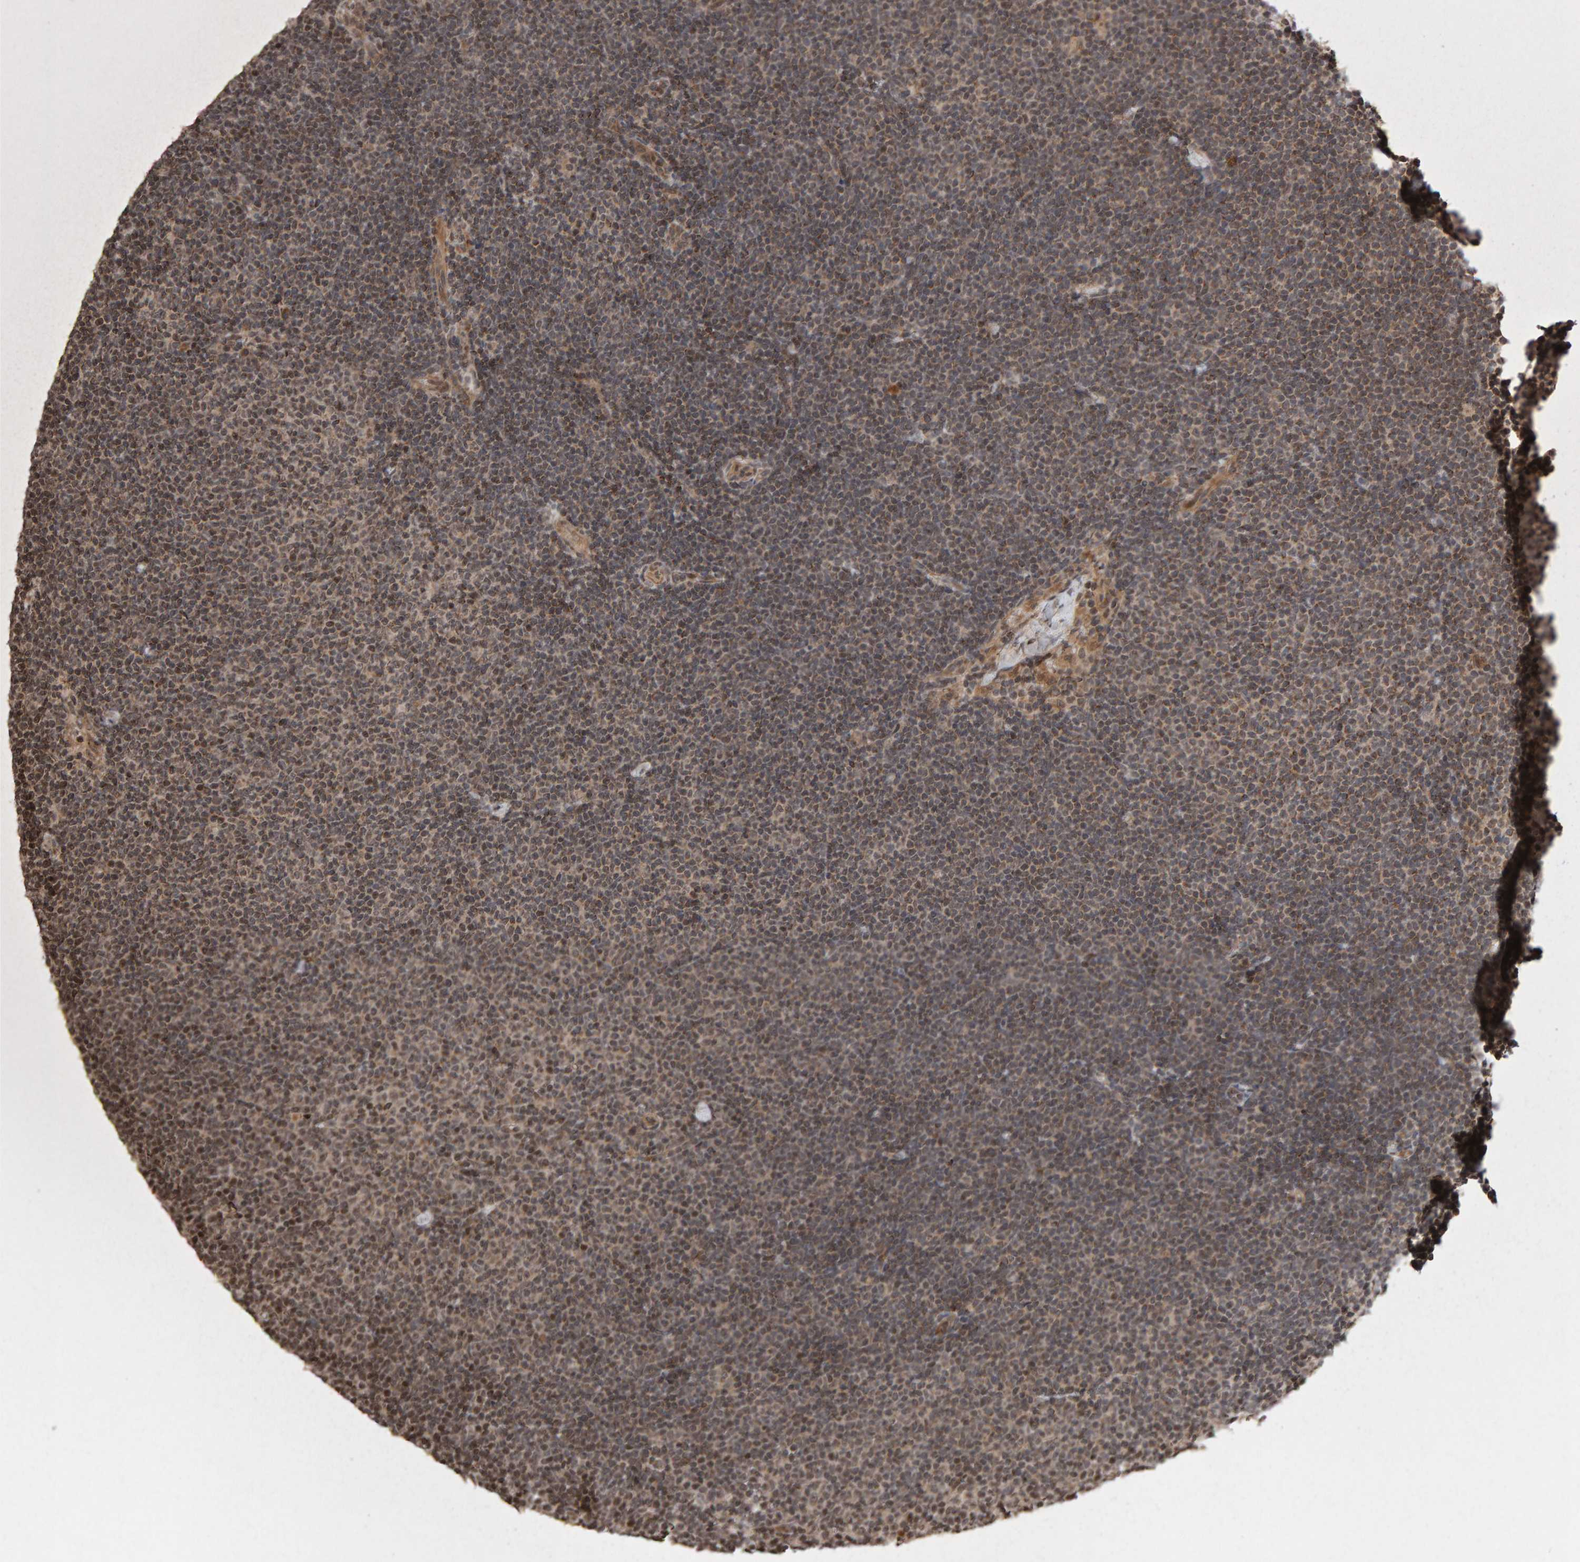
{"staining": {"intensity": "moderate", "quantity": "25%-75%", "location": "cytoplasmic/membranous,nuclear"}, "tissue": "lymphoma", "cell_type": "Tumor cells", "image_type": "cancer", "snomed": [{"axis": "morphology", "description": "Malignant lymphoma, non-Hodgkin's type, Low grade"}, {"axis": "topography", "description": "Lymph node"}], "caption": "This photomicrograph exhibits immunohistochemistry (IHC) staining of low-grade malignant lymphoma, non-Hodgkin's type, with medium moderate cytoplasmic/membranous and nuclear positivity in approximately 25%-75% of tumor cells.", "gene": "PECR", "patient": {"sex": "female", "age": 53}}